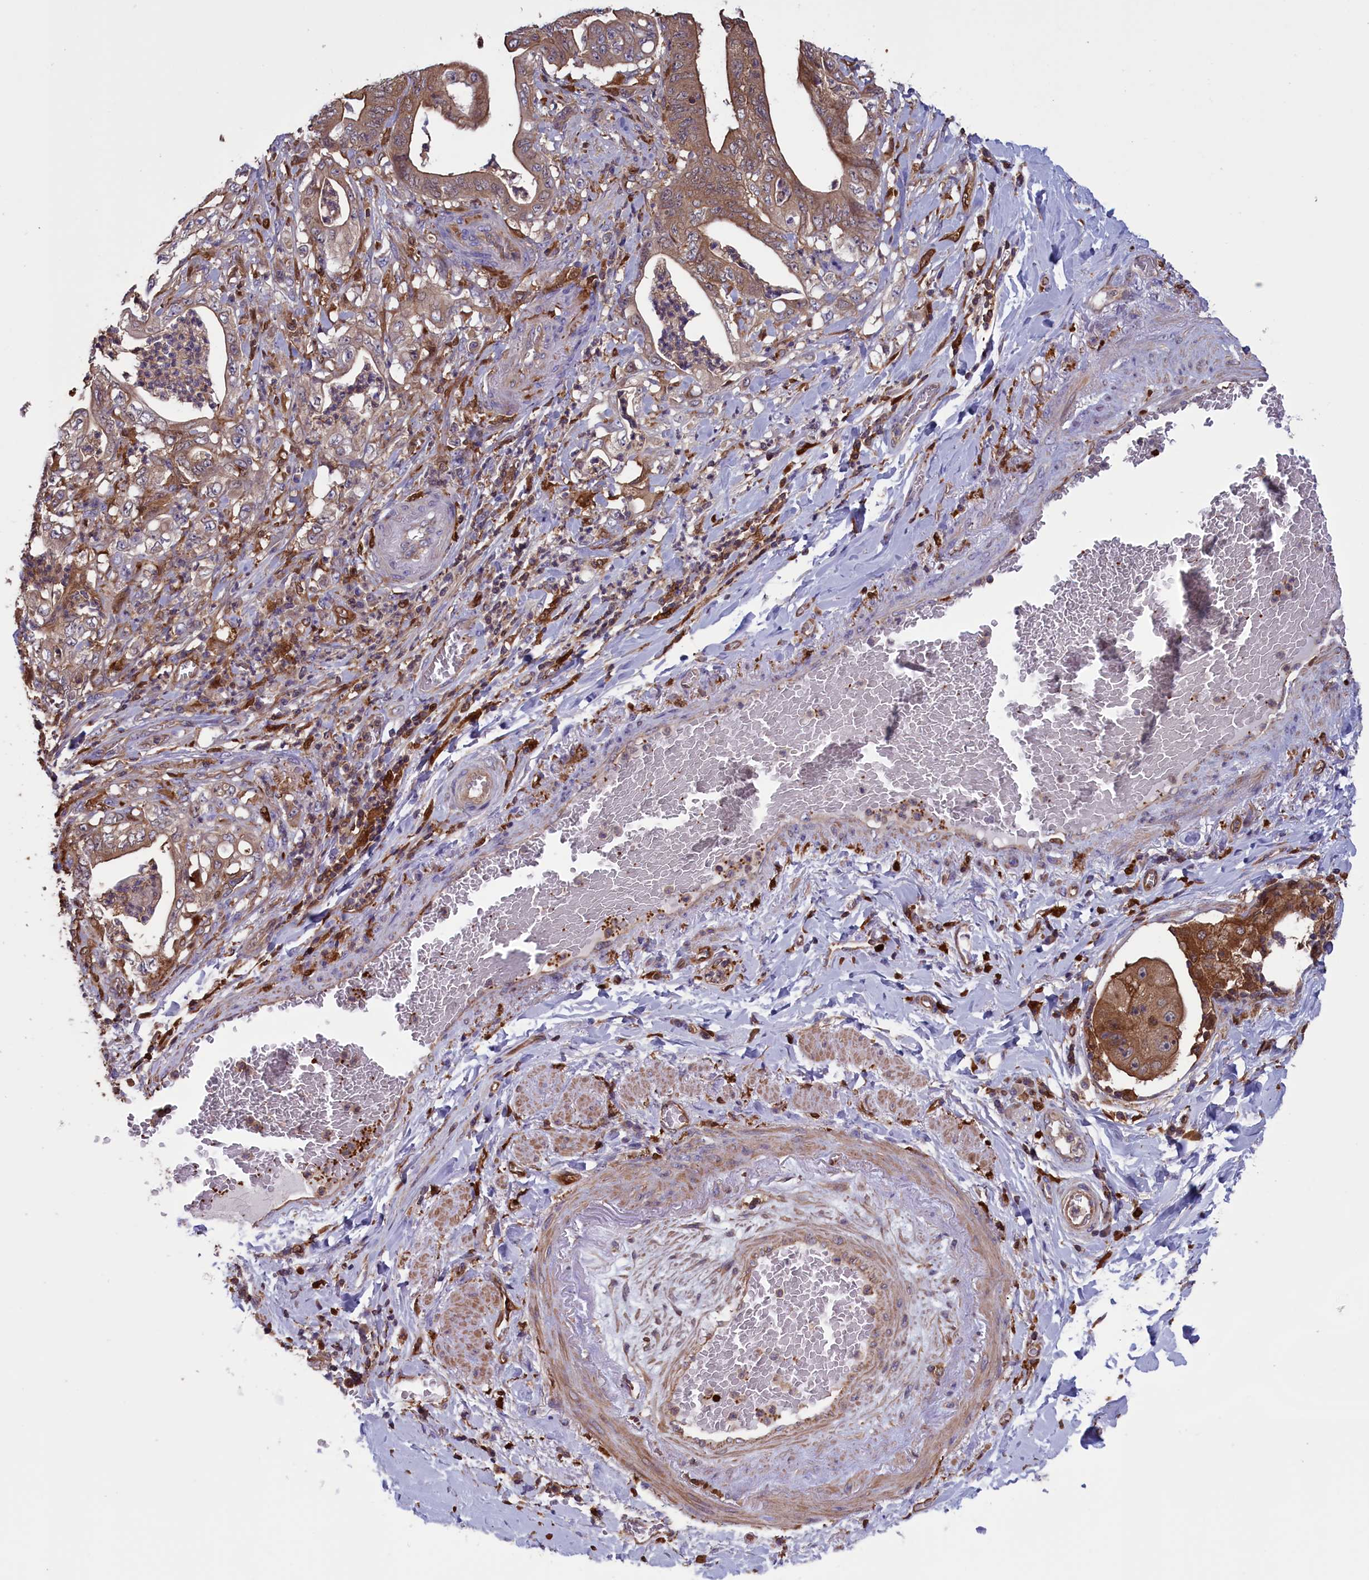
{"staining": {"intensity": "moderate", "quantity": "25%-75%", "location": "cytoplasmic/membranous"}, "tissue": "stomach cancer", "cell_type": "Tumor cells", "image_type": "cancer", "snomed": [{"axis": "morphology", "description": "Adenocarcinoma, NOS"}, {"axis": "topography", "description": "Stomach"}], "caption": "A medium amount of moderate cytoplasmic/membranous positivity is present in about 25%-75% of tumor cells in adenocarcinoma (stomach) tissue.", "gene": "ARHGAP18", "patient": {"sex": "female", "age": 73}}